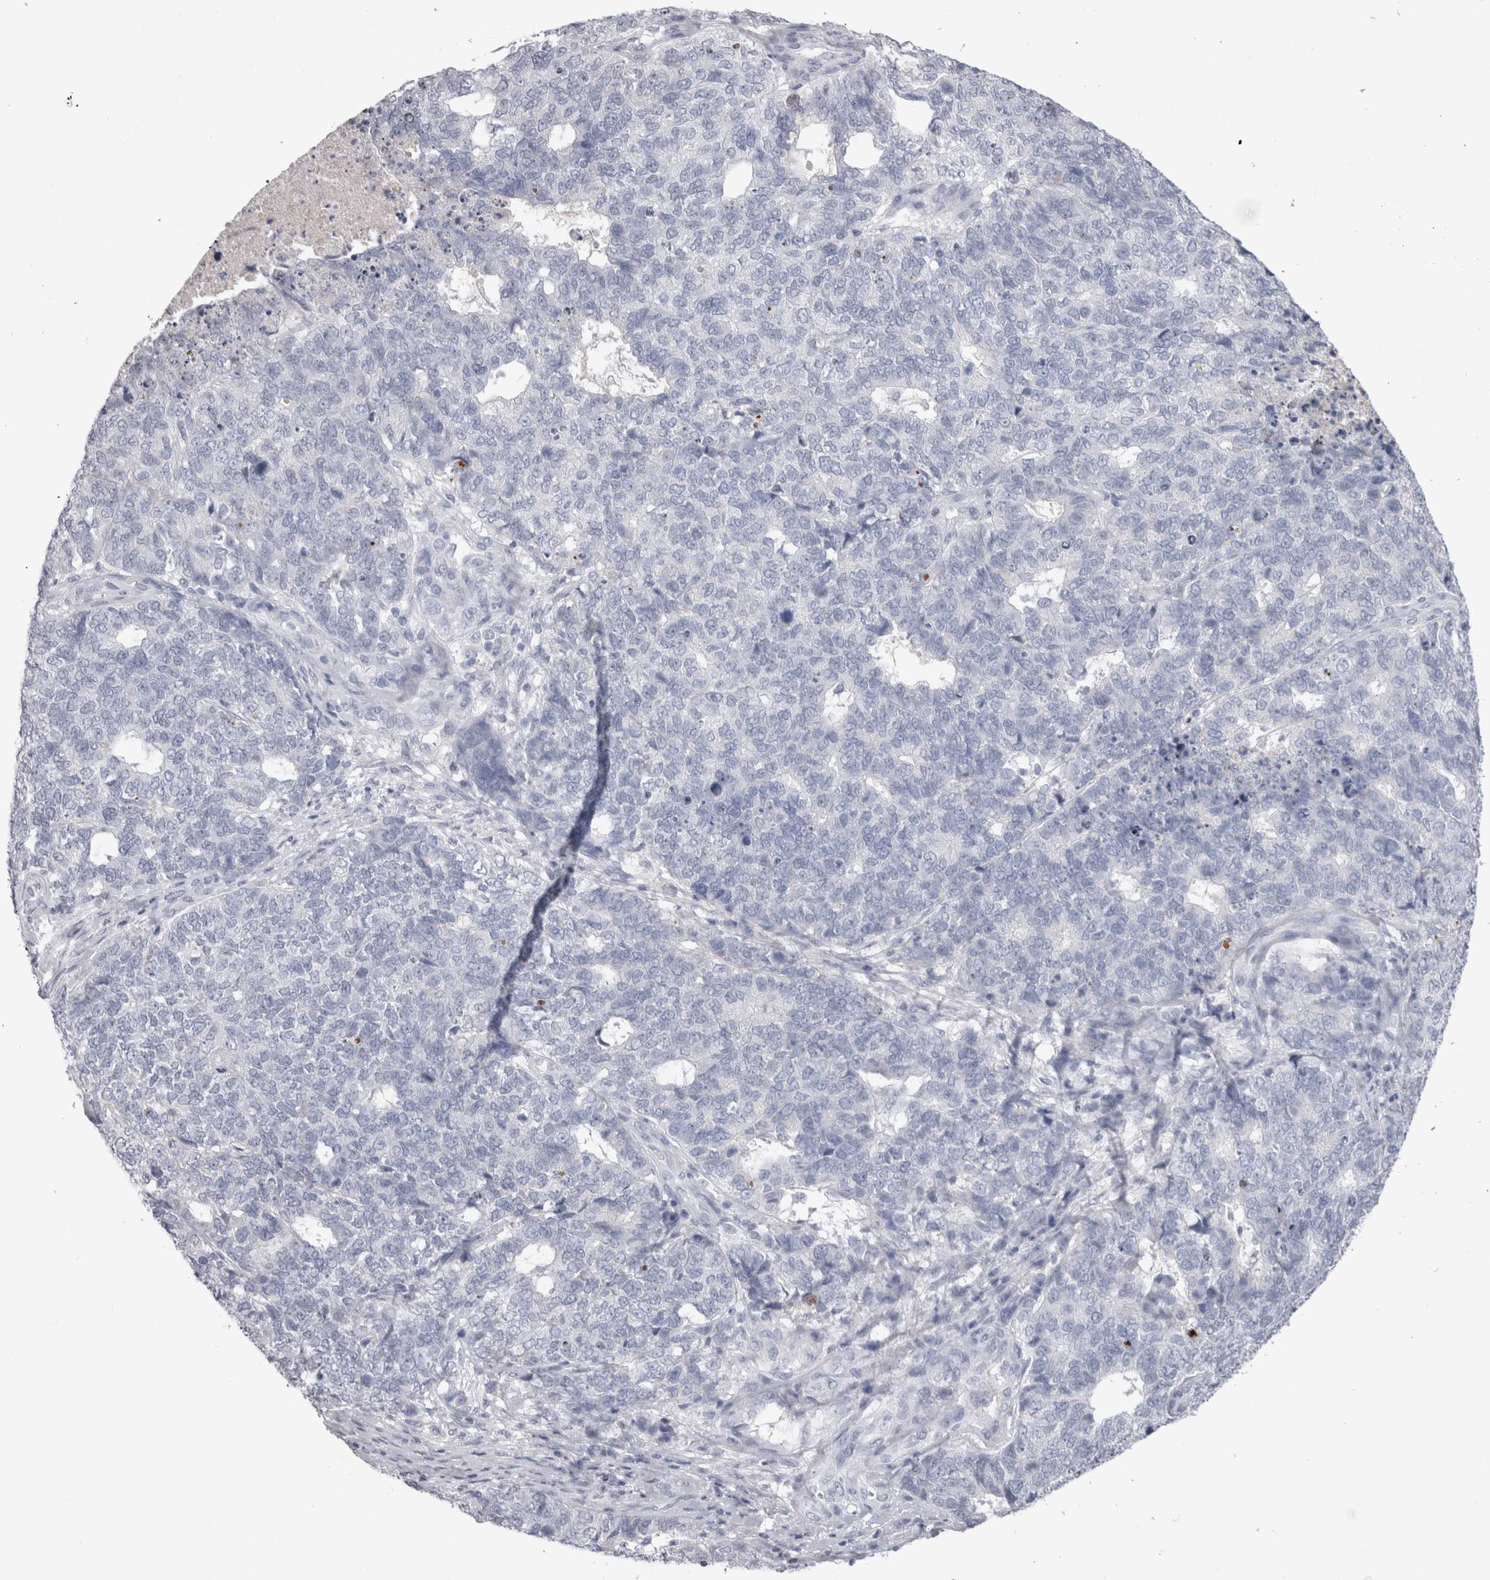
{"staining": {"intensity": "negative", "quantity": "none", "location": "none"}, "tissue": "cervical cancer", "cell_type": "Tumor cells", "image_type": "cancer", "snomed": [{"axis": "morphology", "description": "Squamous cell carcinoma, NOS"}, {"axis": "topography", "description": "Cervix"}], "caption": "This micrograph is of cervical squamous cell carcinoma stained with immunohistochemistry (IHC) to label a protein in brown with the nuclei are counter-stained blue. There is no staining in tumor cells.", "gene": "ADAM2", "patient": {"sex": "female", "age": 63}}